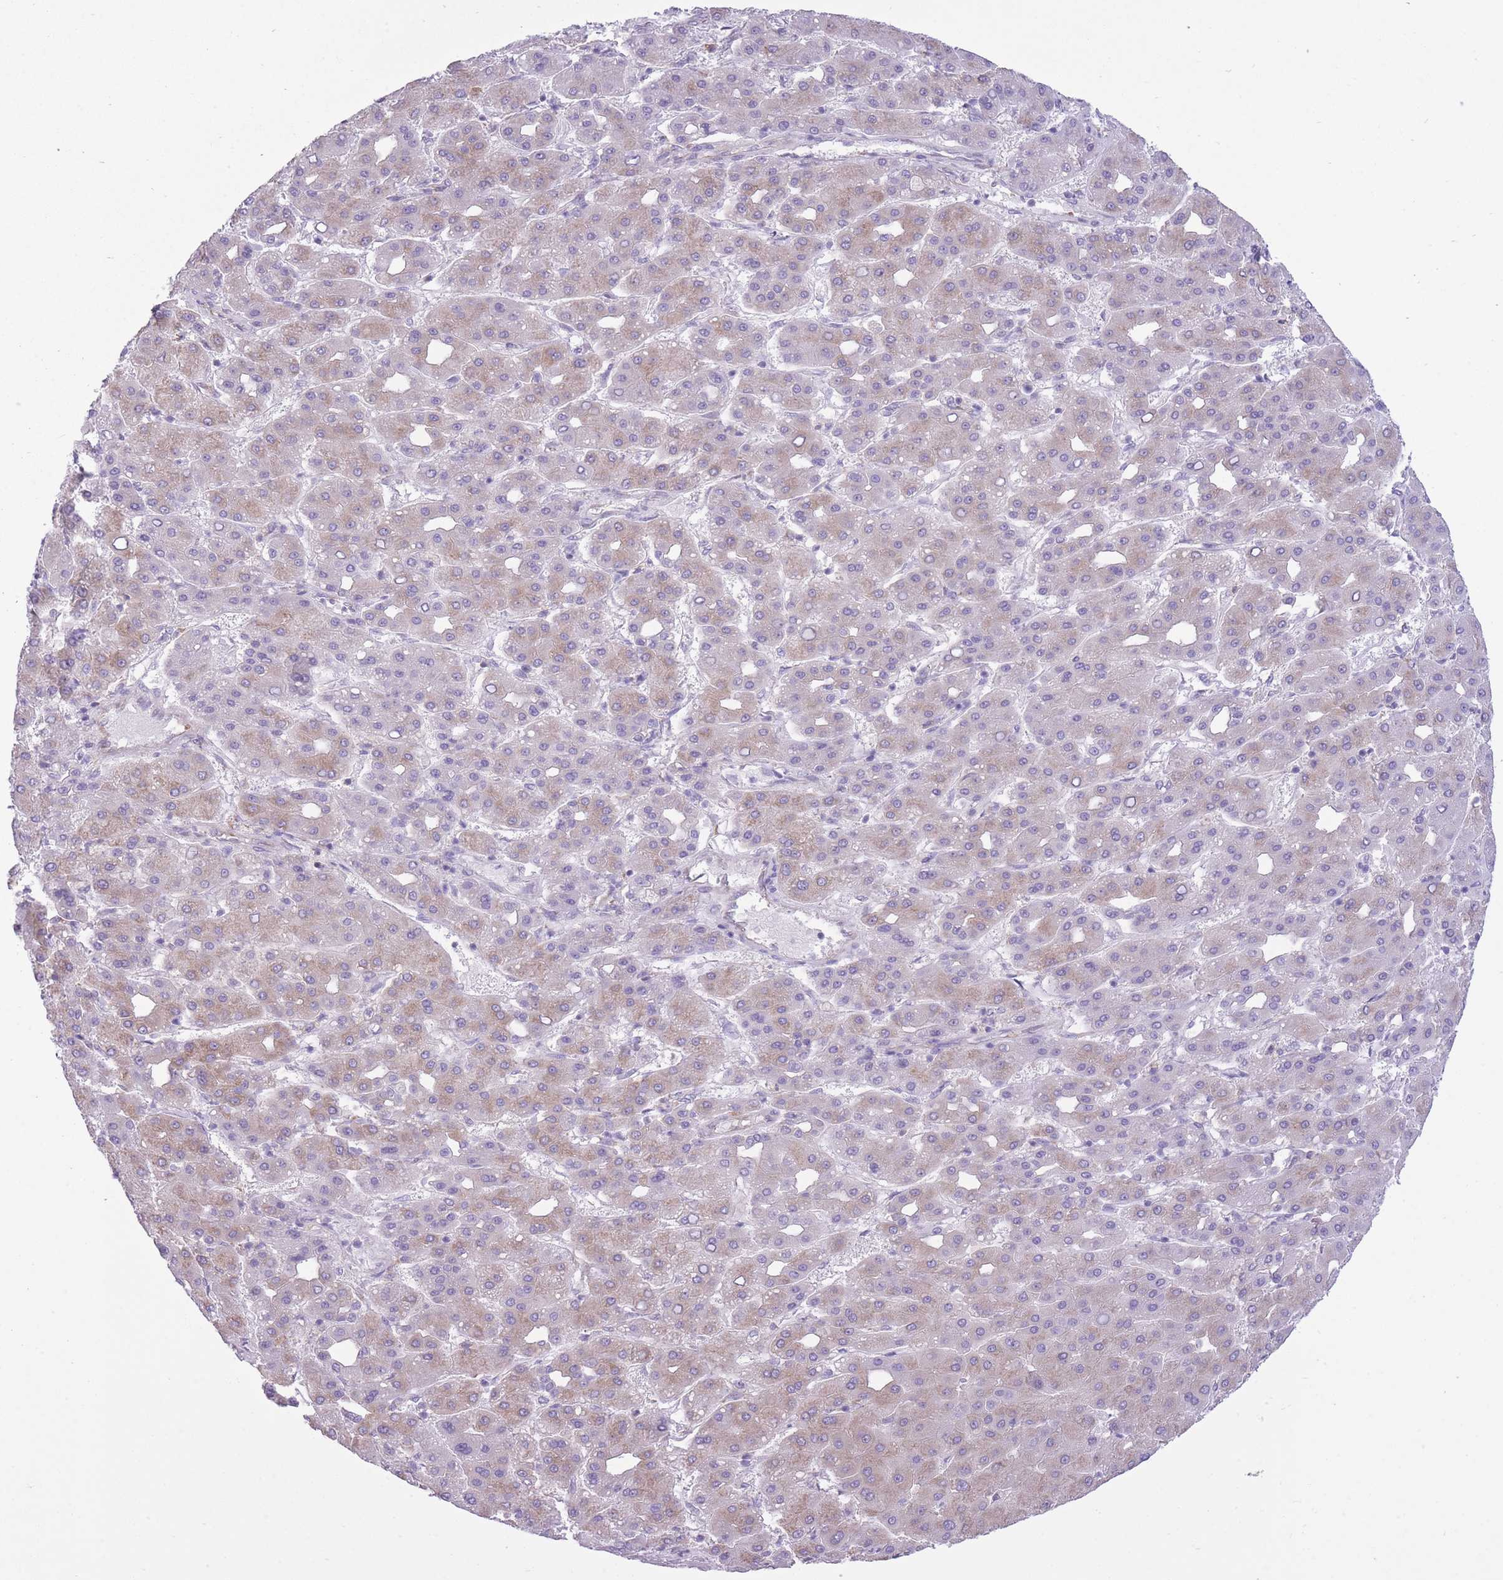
{"staining": {"intensity": "weak", "quantity": "25%-75%", "location": "cytoplasmic/membranous"}, "tissue": "liver cancer", "cell_type": "Tumor cells", "image_type": "cancer", "snomed": [{"axis": "morphology", "description": "Carcinoma, Hepatocellular, NOS"}, {"axis": "topography", "description": "Liver"}], "caption": "IHC image of neoplastic tissue: human liver cancer (hepatocellular carcinoma) stained using IHC shows low levels of weak protein expression localized specifically in the cytoplasmic/membranous of tumor cells, appearing as a cytoplasmic/membranous brown color.", "gene": "ZNF501", "patient": {"sex": "male", "age": 65}}